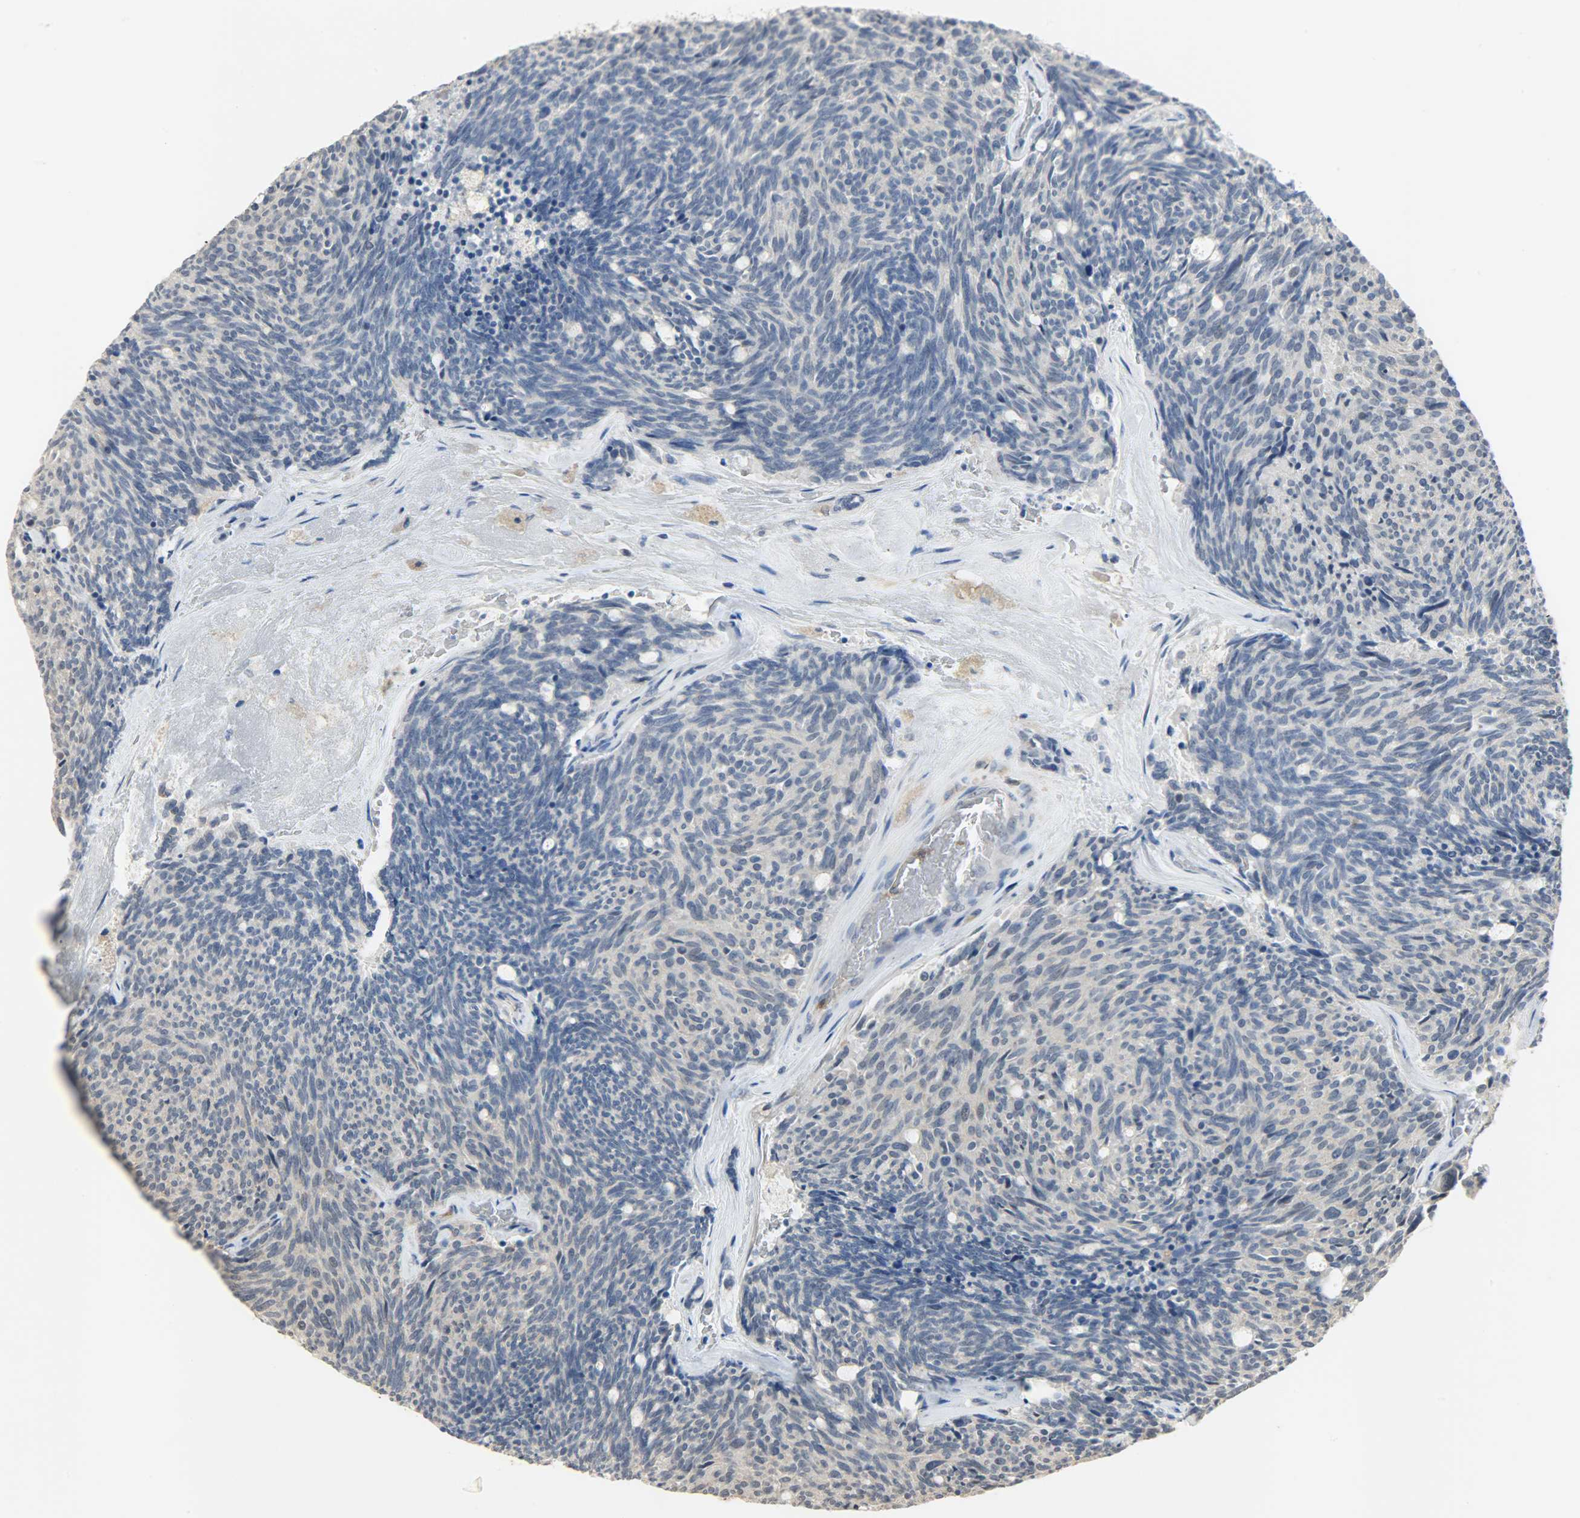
{"staining": {"intensity": "negative", "quantity": "none", "location": "none"}, "tissue": "carcinoid", "cell_type": "Tumor cells", "image_type": "cancer", "snomed": [{"axis": "morphology", "description": "Carcinoid, malignant, NOS"}, {"axis": "topography", "description": "Pancreas"}], "caption": "High power microscopy photomicrograph of an IHC micrograph of carcinoid, revealing no significant positivity in tumor cells.", "gene": "SKAP2", "patient": {"sex": "female", "age": 54}}